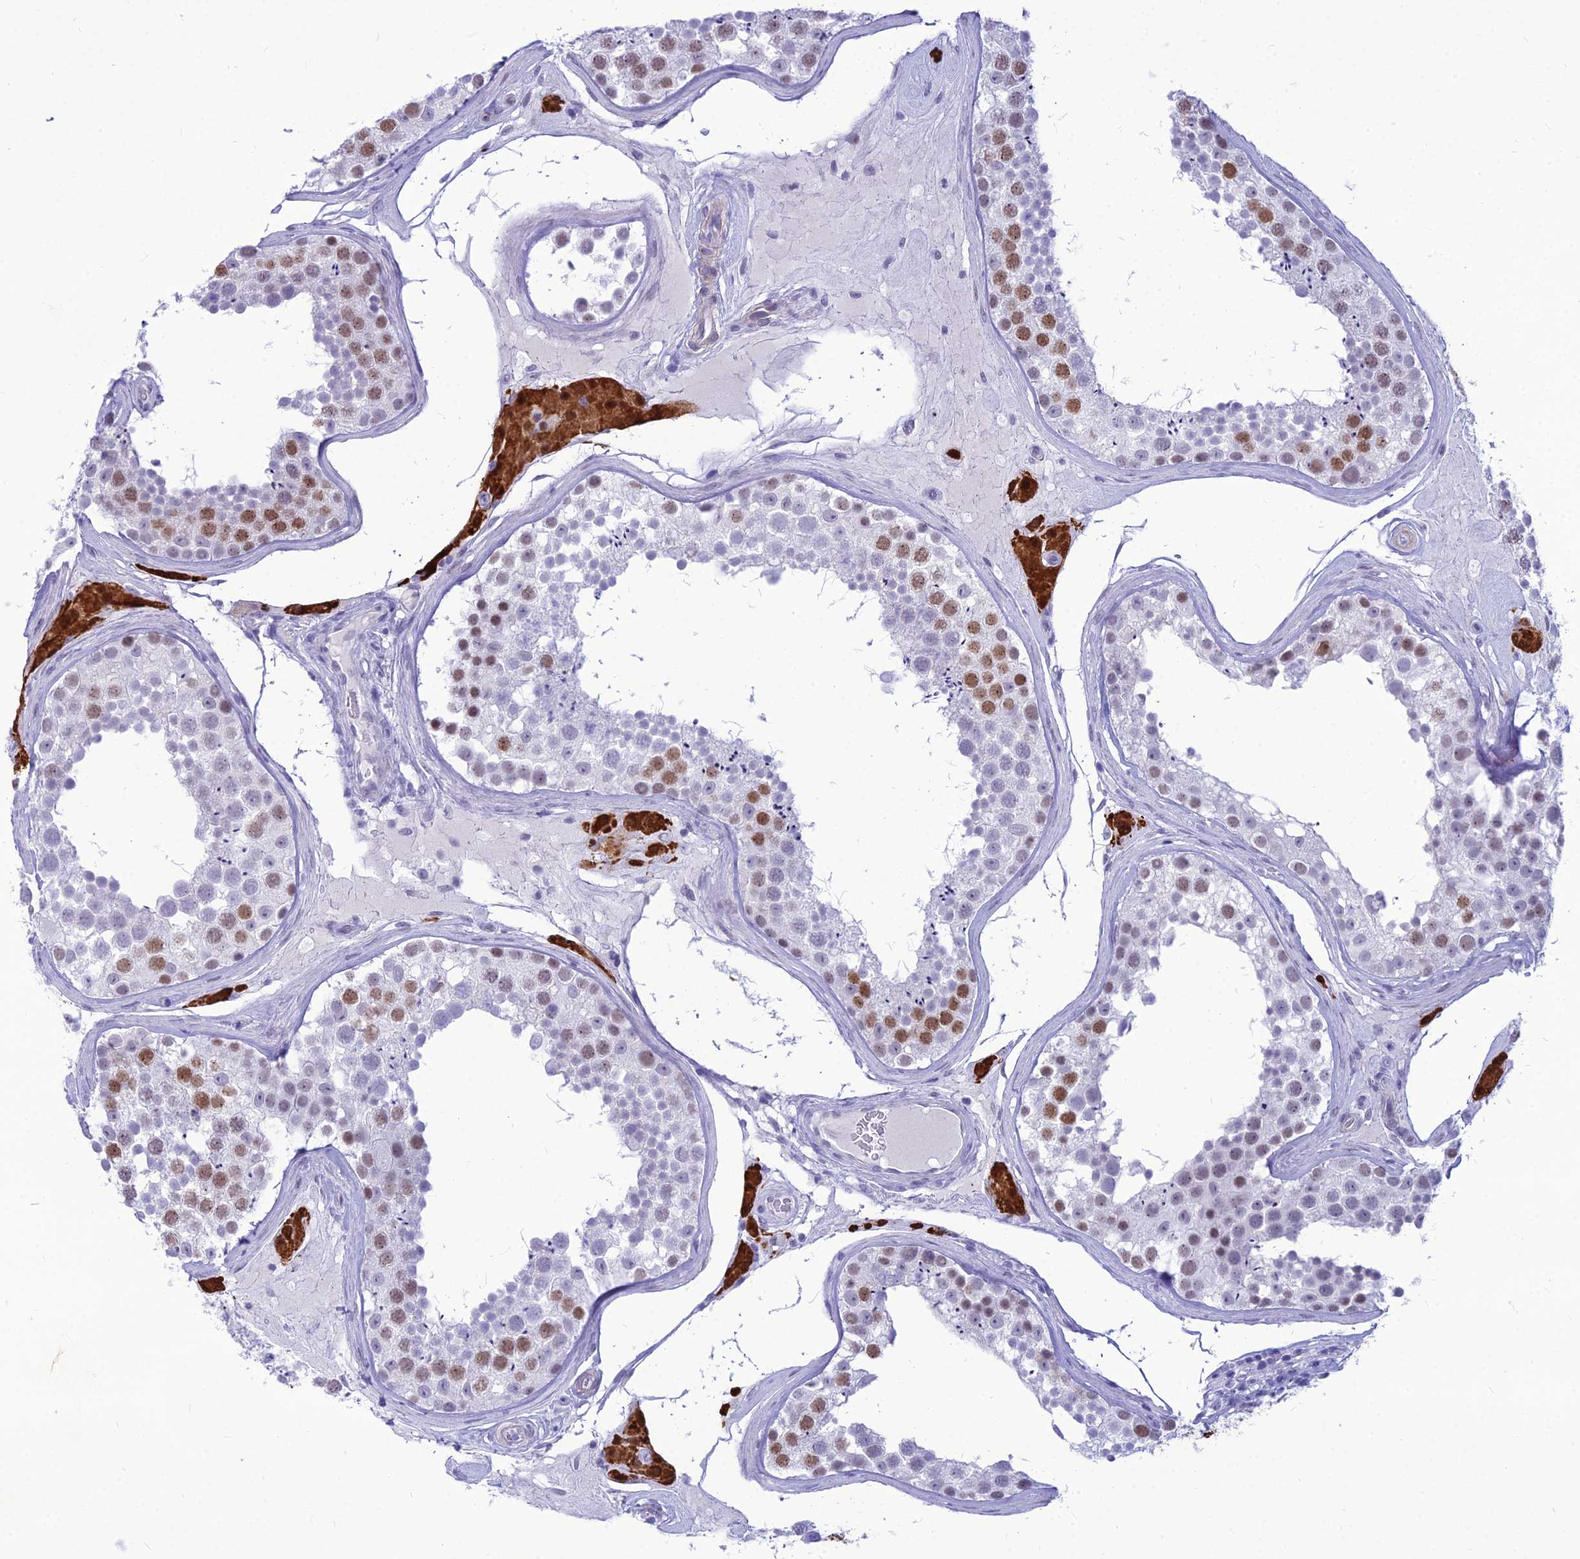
{"staining": {"intensity": "moderate", "quantity": "<25%", "location": "nuclear"}, "tissue": "testis", "cell_type": "Cells in seminiferous ducts", "image_type": "normal", "snomed": [{"axis": "morphology", "description": "Normal tissue, NOS"}, {"axis": "topography", "description": "Testis"}], "caption": "Immunohistochemistry (IHC) image of unremarkable testis: human testis stained using IHC demonstrates low levels of moderate protein expression localized specifically in the nuclear of cells in seminiferous ducts, appearing as a nuclear brown color.", "gene": "DHX40", "patient": {"sex": "male", "age": 46}}